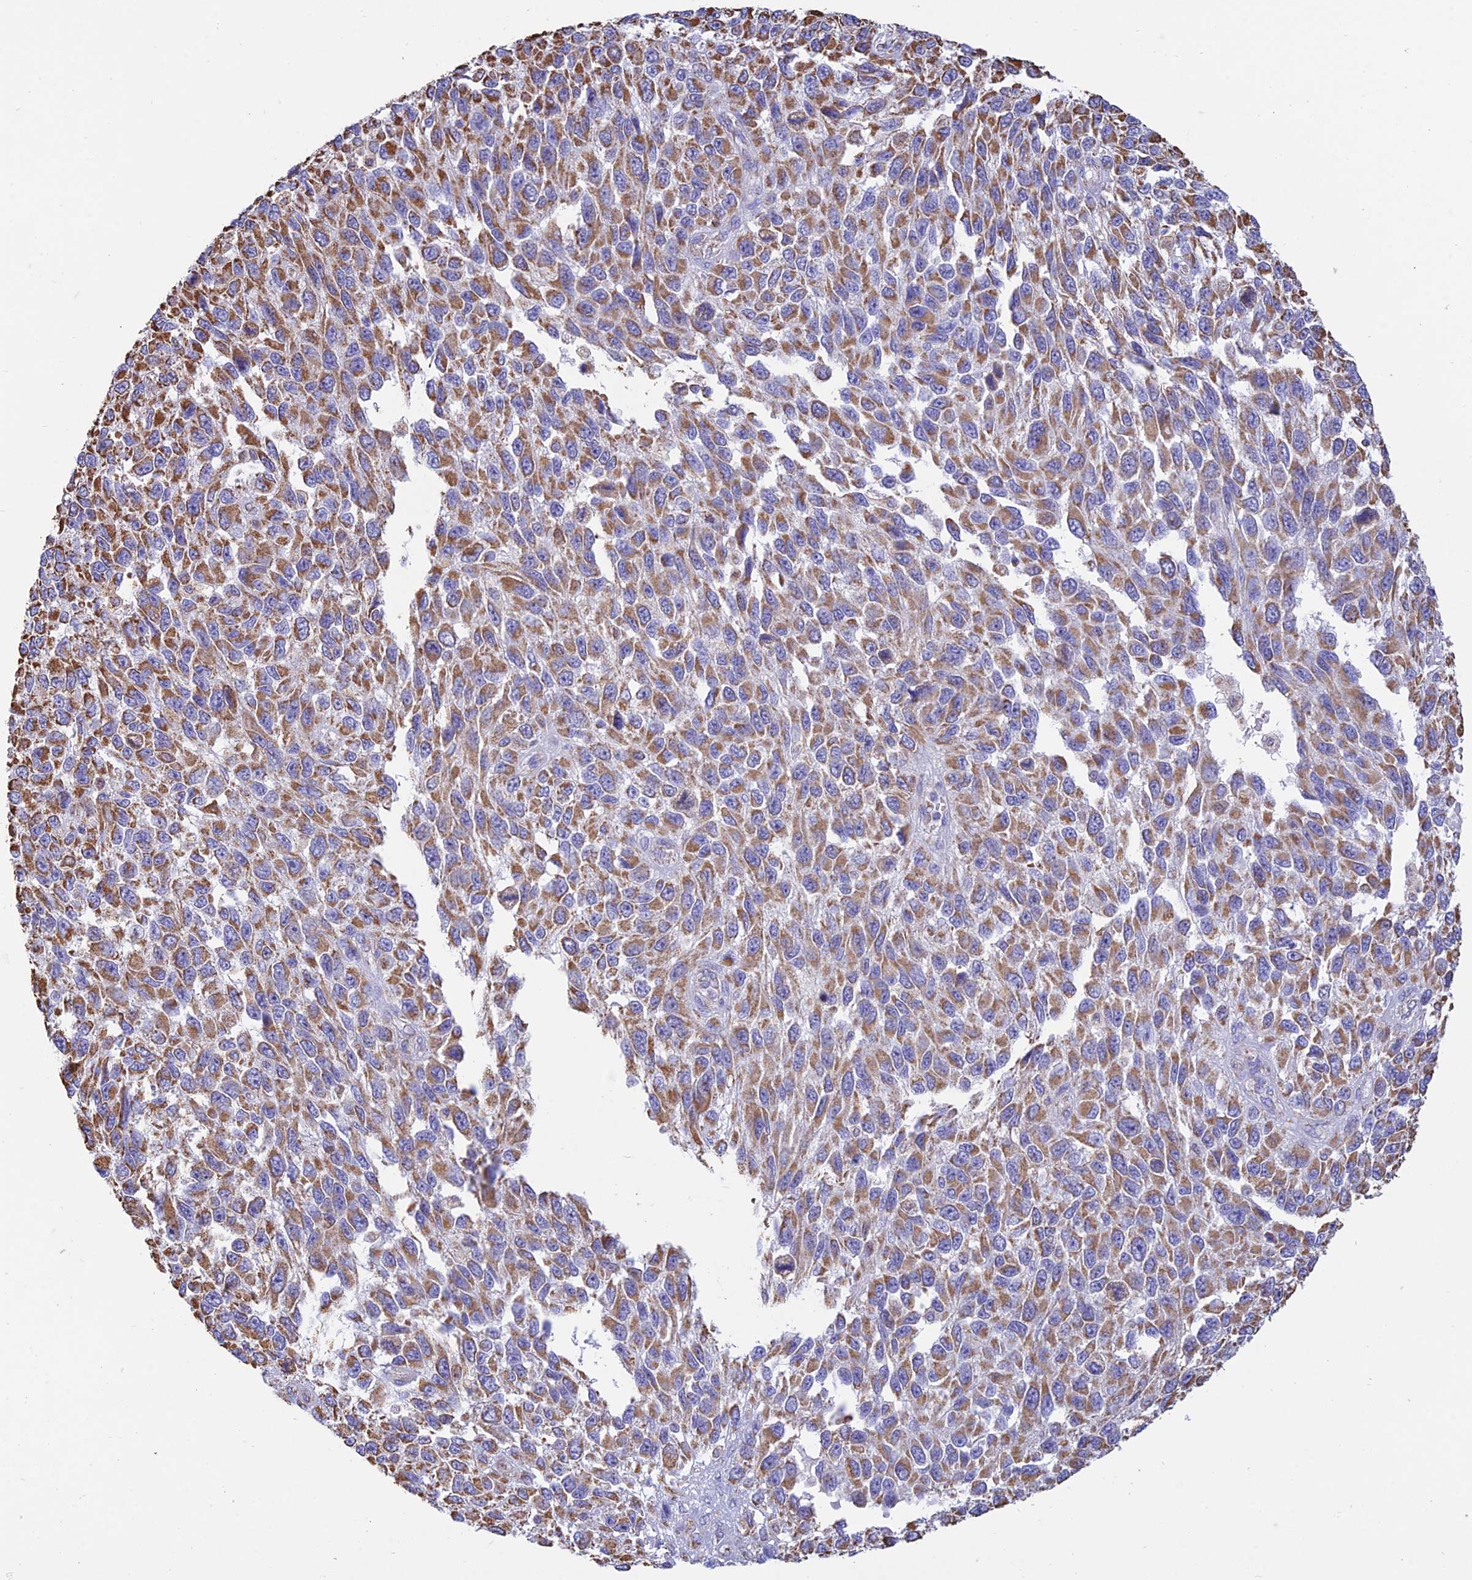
{"staining": {"intensity": "moderate", "quantity": ">75%", "location": "cytoplasmic/membranous"}, "tissue": "melanoma", "cell_type": "Tumor cells", "image_type": "cancer", "snomed": [{"axis": "morphology", "description": "Malignant melanoma, NOS"}, {"axis": "topography", "description": "Skin"}], "caption": "Brown immunohistochemical staining in human melanoma exhibits moderate cytoplasmic/membranous staining in about >75% of tumor cells.", "gene": "OR2W3", "patient": {"sex": "female", "age": 96}}